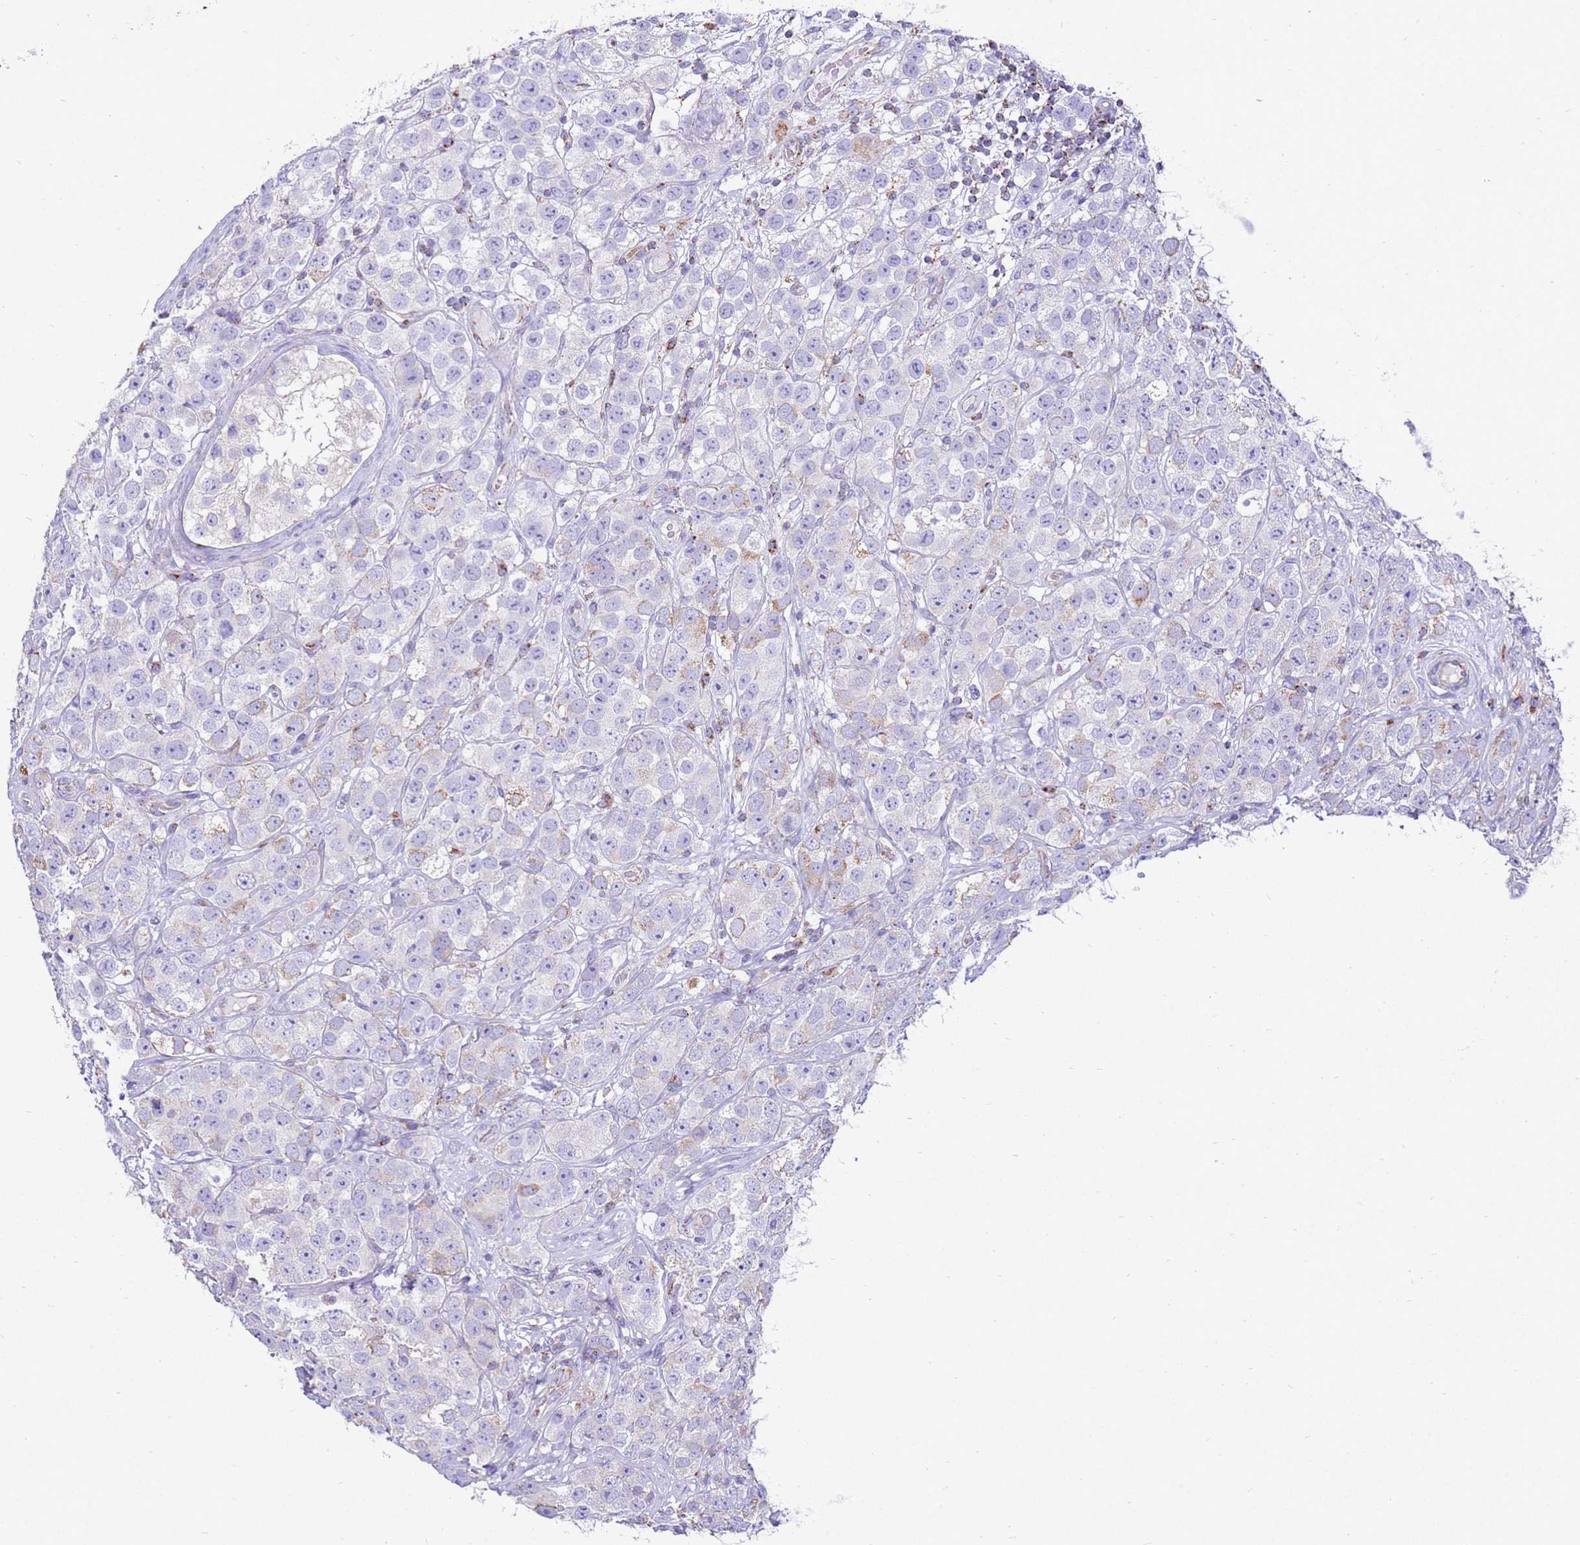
{"staining": {"intensity": "negative", "quantity": "none", "location": "none"}, "tissue": "testis cancer", "cell_type": "Tumor cells", "image_type": "cancer", "snomed": [{"axis": "morphology", "description": "Seminoma, NOS"}, {"axis": "topography", "description": "Testis"}], "caption": "This is an immunohistochemistry (IHC) micrograph of human testis cancer. There is no expression in tumor cells.", "gene": "IGF1R", "patient": {"sex": "male", "age": 28}}